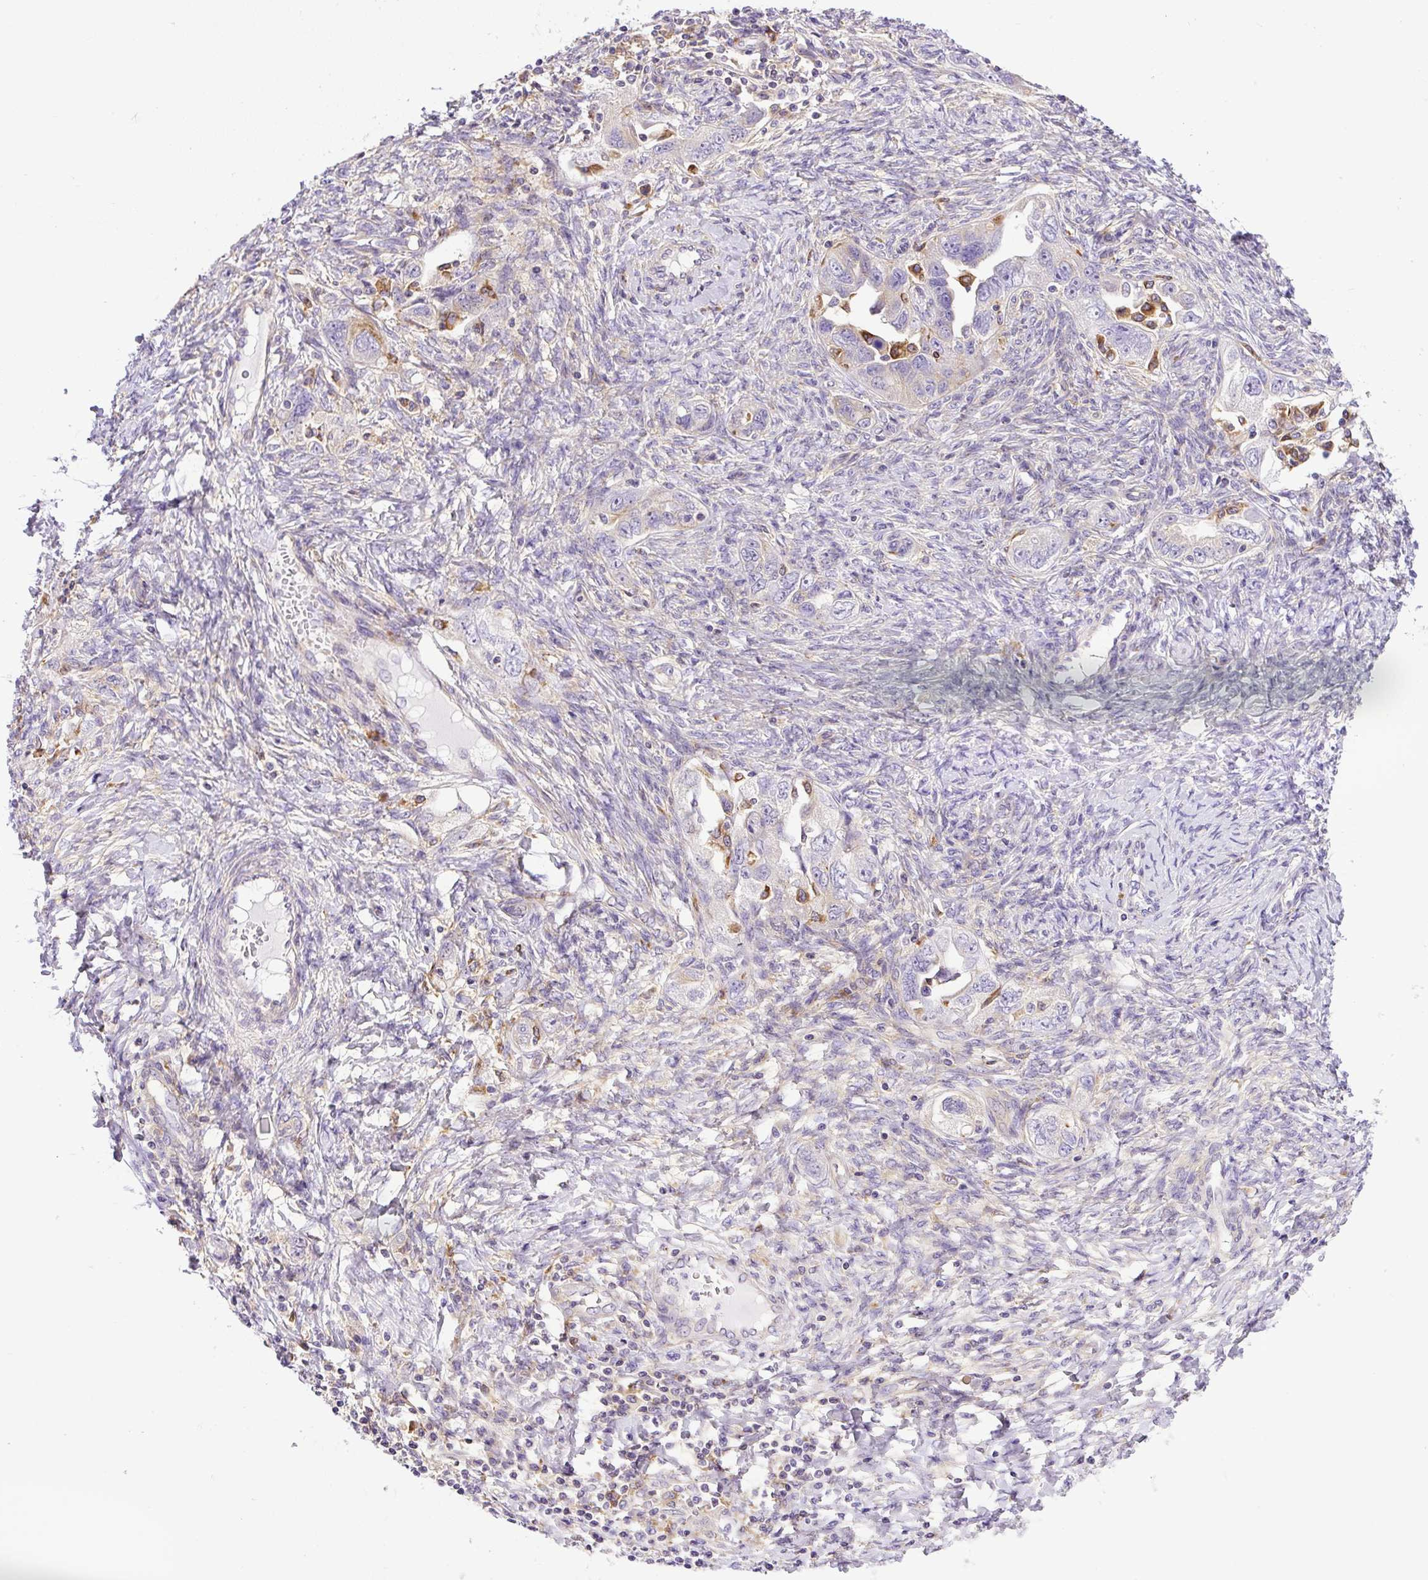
{"staining": {"intensity": "negative", "quantity": "none", "location": "none"}, "tissue": "ovarian cancer", "cell_type": "Tumor cells", "image_type": "cancer", "snomed": [{"axis": "morphology", "description": "Carcinoma, NOS"}, {"axis": "morphology", "description": "Cystadenocarcinoma, serous, NOS"}, {"axis": "topography", "description": "Ovary"}], "caption": "Immunohistochemical staining of human ovarian carcinoma displays no significant staining in tumor cells.", "gene": "MAP1S", "patient": {"sex": "female", "age": 69}}